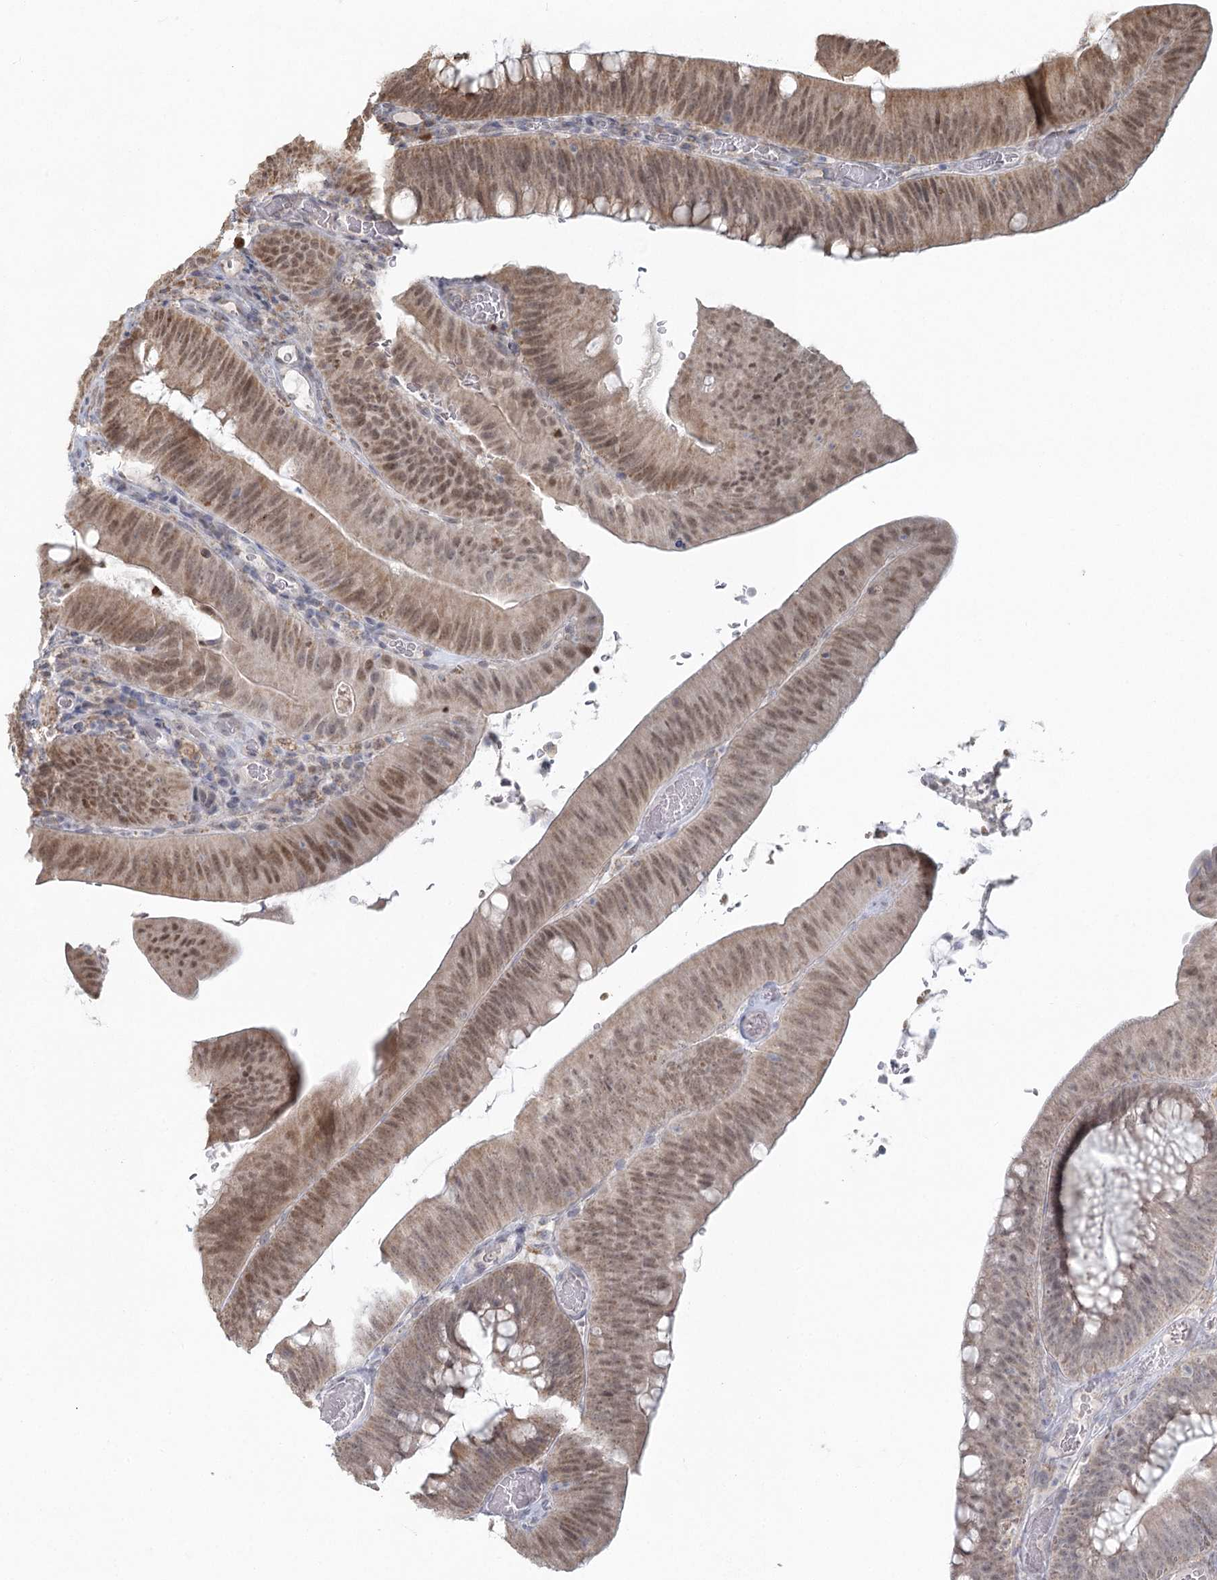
{"staining": {"intensity": "moderate", "quantity": "25%-75%", "location": "nuclear"}, "tissue": "colorectal cancer", "cell_type": "Tumor cells", "image_type": "cancer", "snomed": [{"axis": "morphology", "description": "Normal tissue, NOS"}, {"axis": "topography", "description": "Colon"}], "caption": "The immunohistochemical stain highlights moderate nuclear positivity in tumor cells of colorectal cancer tissue.", "gene": "LACTB", "patient": {"sex": "female", "age": 82}}